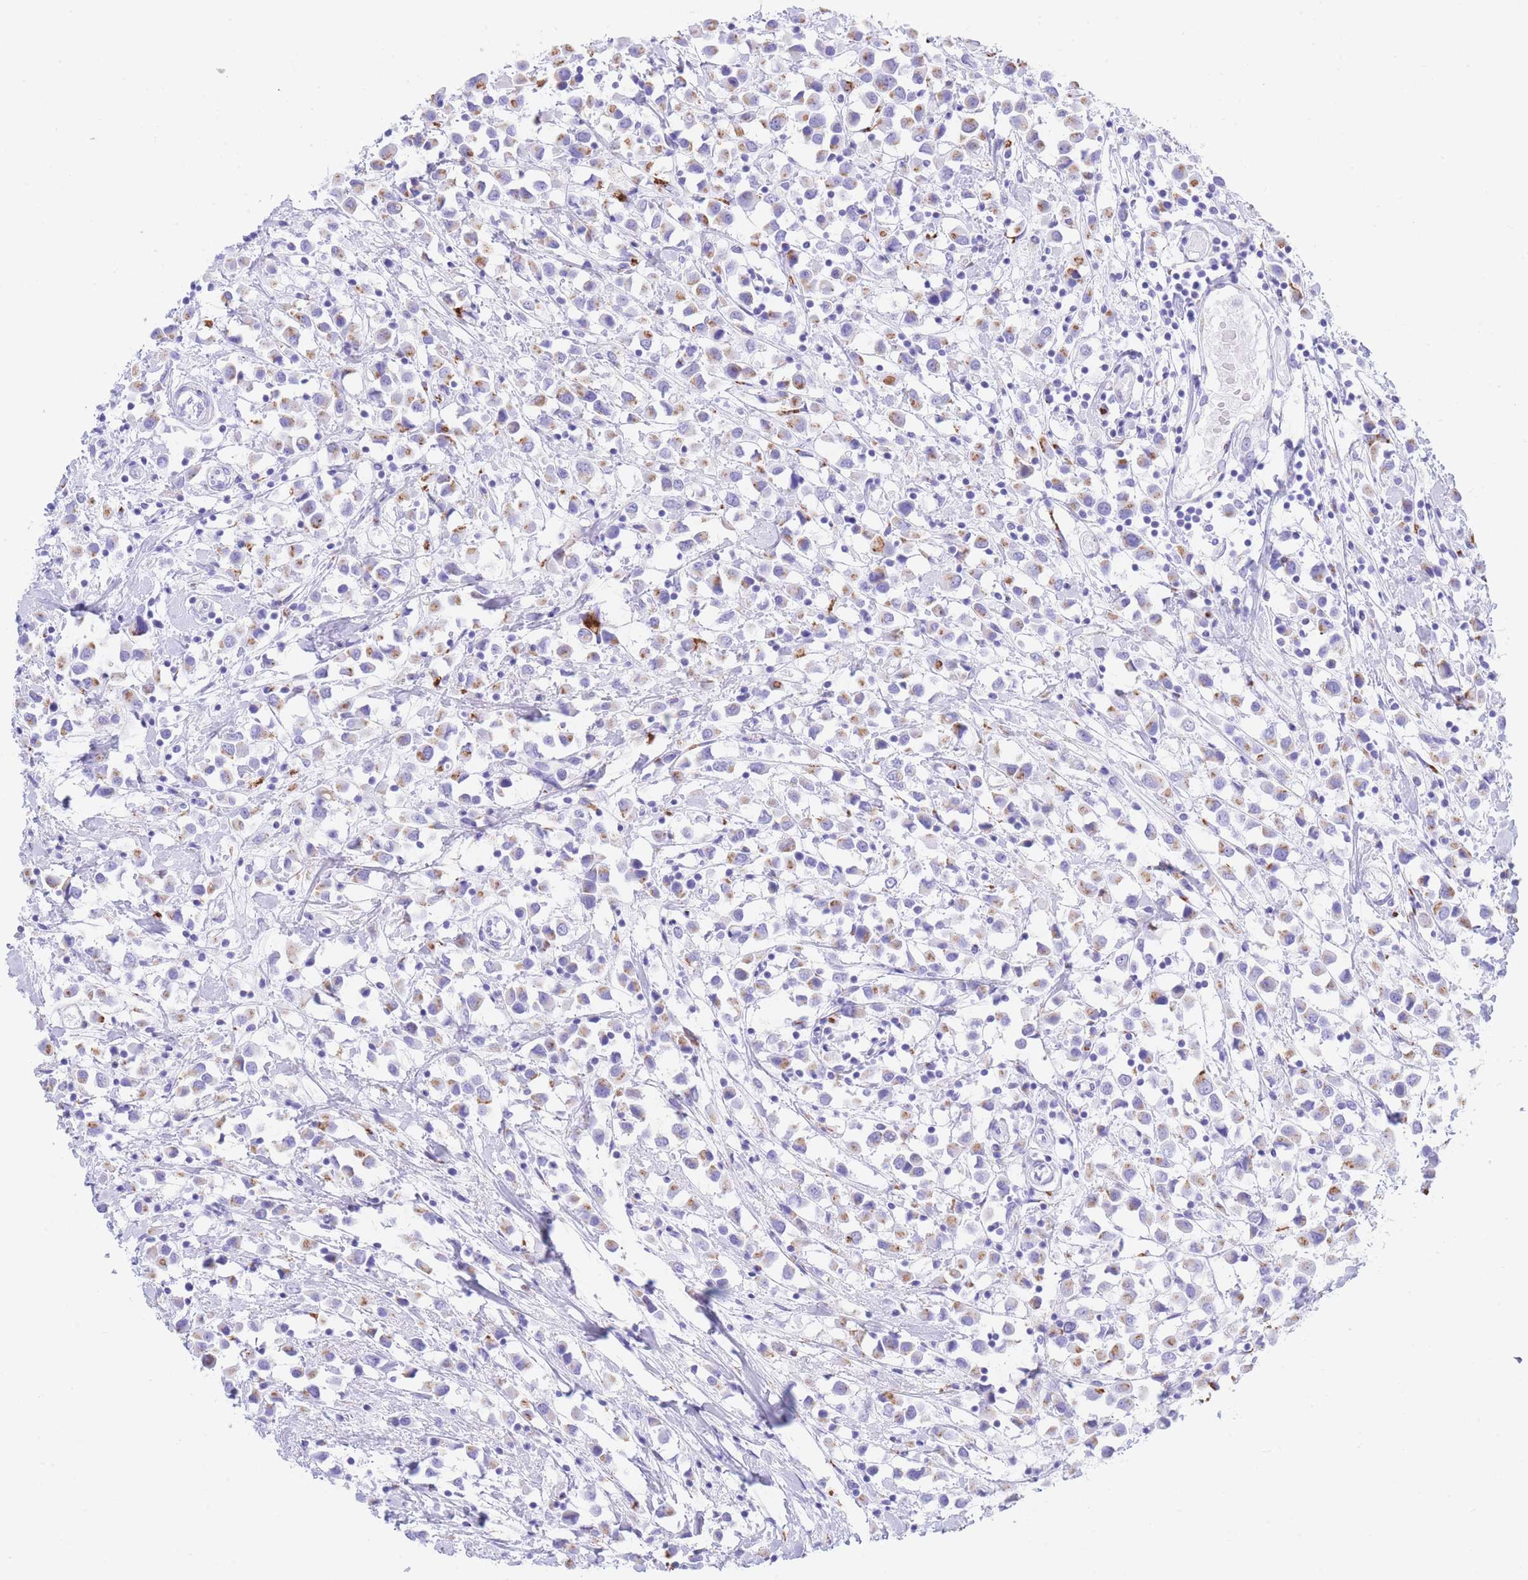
{"staining": {"intensity": "moderate", "quantity": "25%-75%", "location": "cytoplasmic/membranous"}, "tissue": "breast cancer", "cell_type": "Tumor cells", "image_type": "cancer", "snomed": [{"axis": "morphology", "description": "Duct carcinoma"}, {"axis": "topography", "description": "Breast"}], "caption": "Immunohistochemistry (IHC) (DAB (3,3'-diaminobenzidine)) staining of invasive ductal carcinoma (breast) reveals moderate cytoplasmic/membranous protein staining in about 25%-75% of tumor cells. (Stains: DAB in brown, nuclei in blue, Microscopy: brightfield microscopy at high magnification).", "gene": "FAM3C", "patient": {"sex": "female", "age": 61}}